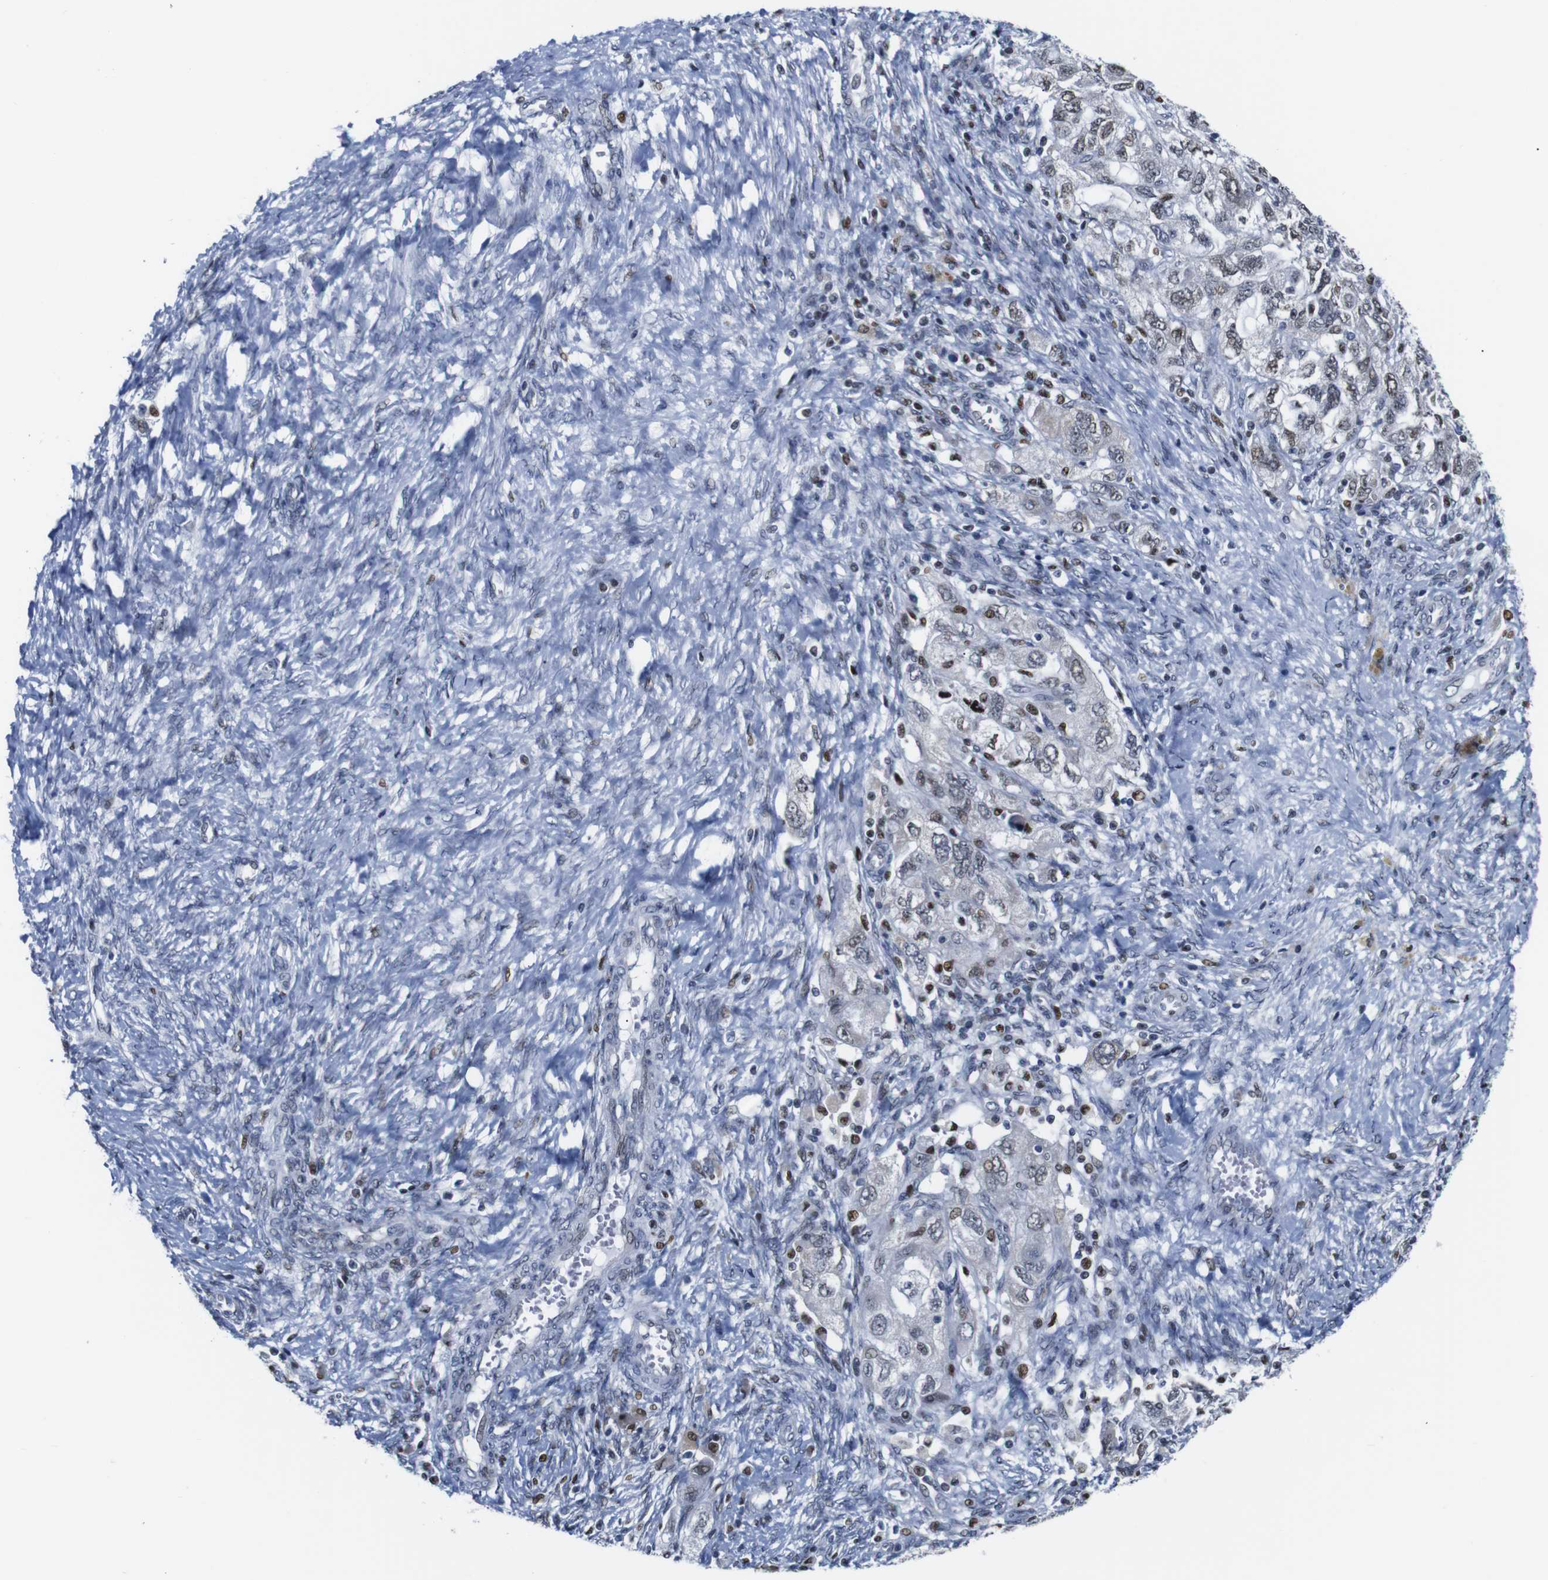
{"staining": {"intensity": "weak", "quantity": ">75%", "location": "nuclear"}, "tissue": "ovarian cancer", "cell_type": "Tumor cells", "image_type": "cancer", "snomed": [{"axis": "morphology", "description": "Carcinoma, NOS"}, {"axis": "morphology", "description": "Cystadenocarcinoma, serous, NOS"}, {"axis": "topography", "description": "Ovary"}], "caption": "This micrograph reveals serous cystadenocarcinoma (ovarian) stained with IHC to label a protein in brown. The nuclear of tumor cells show weak positivity for the protein. Nuclei are counter-stained blue.", "gene": "GATA6", "patient": {"sex": "female", "age": 69}}